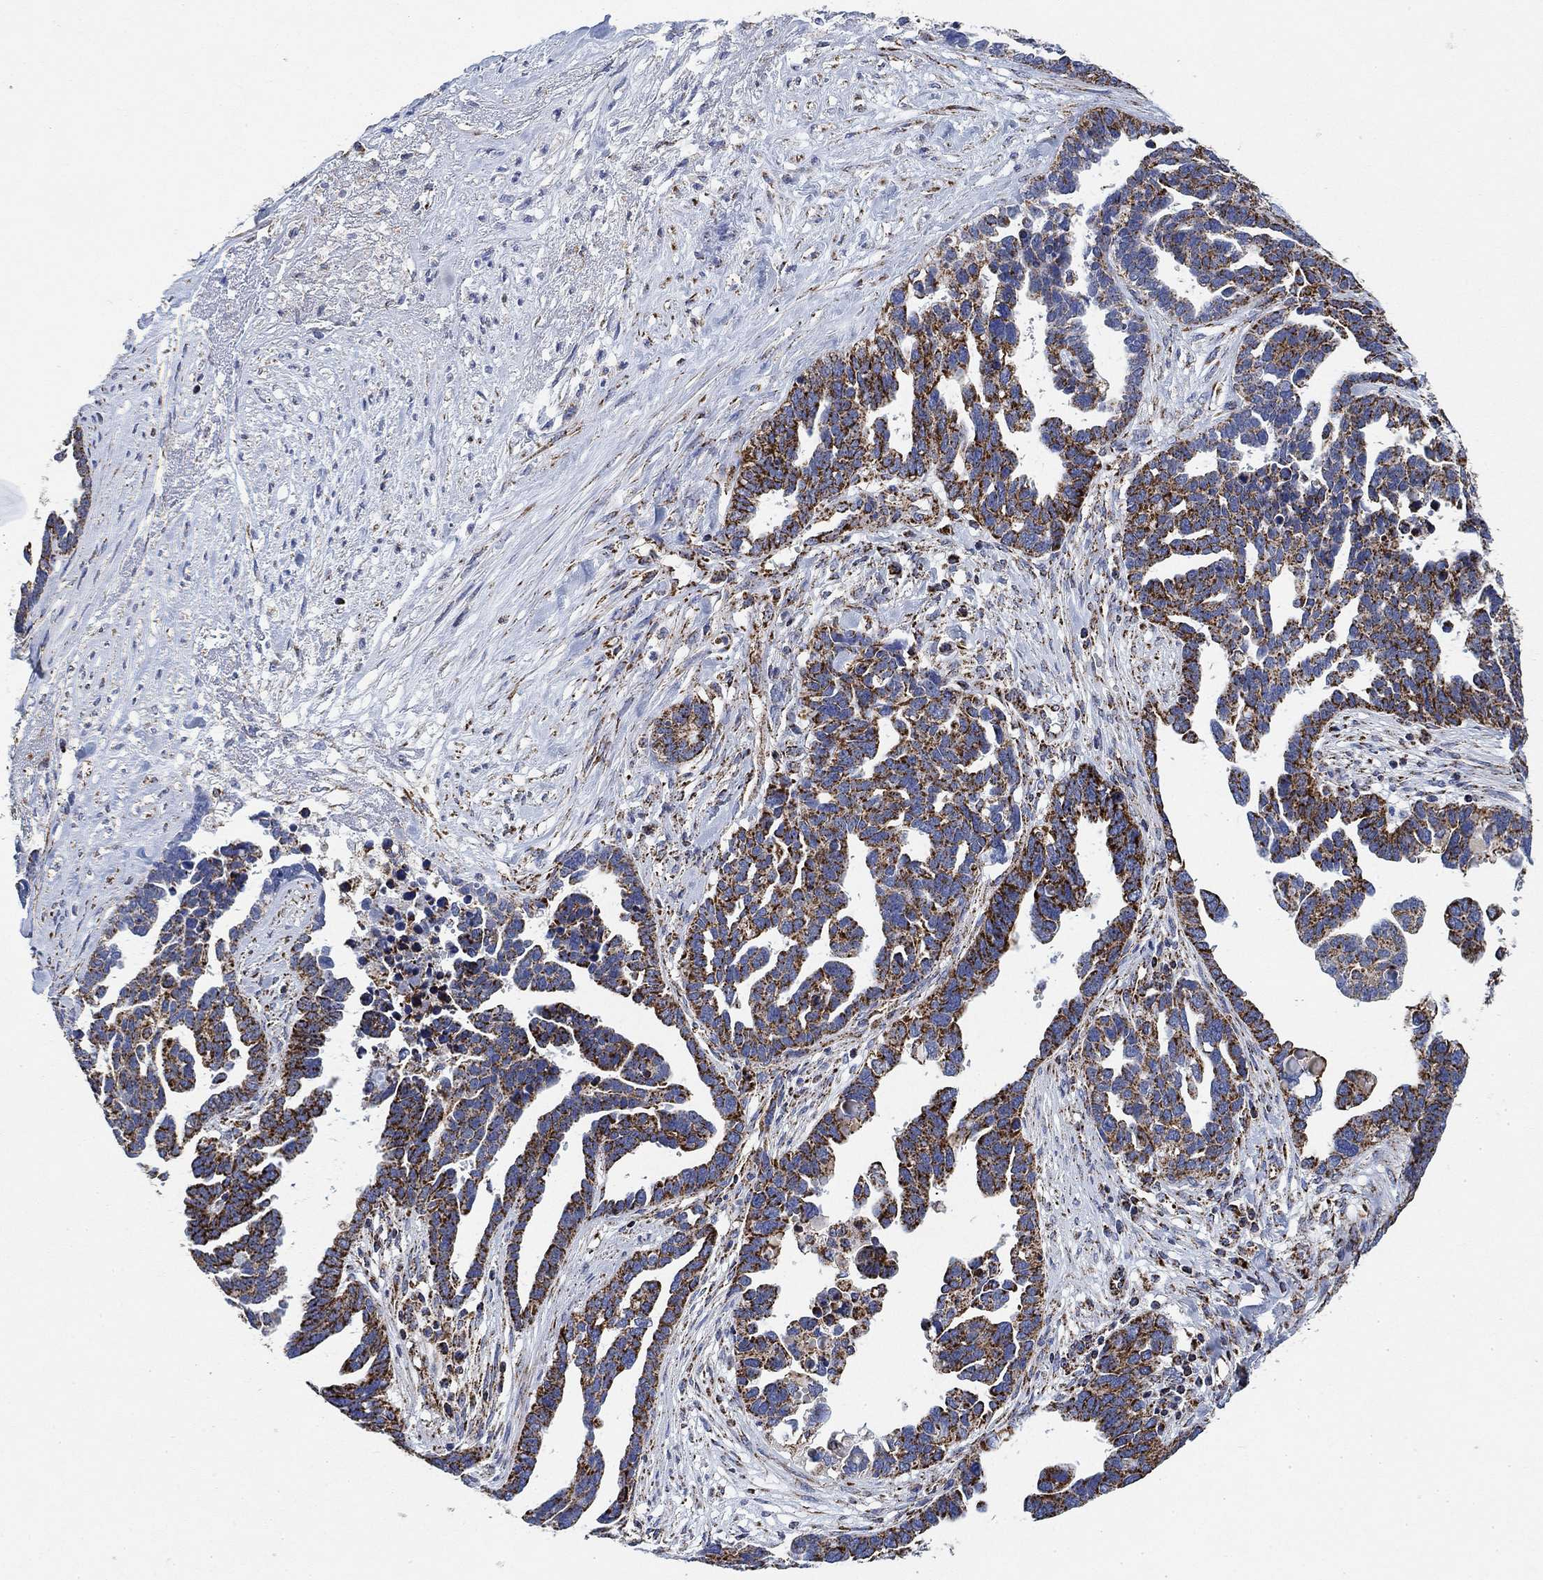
{"staining": {"intensity": "strong", "quantity": "25%-75%", "location": "cytoplasmic/membranous"}, "tissue": "ovarian cancer", "cell_type": "Tumor cells", "image_type": "cancer", "snomed": [{"axis": "morphology", "description": "Cystadenocarcinoma, serous, NOS"}, {"axis": "topography", "description": "Ovary"}], "caption": "Human ovarian cancer (serous cystadenocarcinoma) stained with a brown dye shows strong cytoplasmic/membranous positive positivity in approximately 25%-75% of tumor cells.", "gene": "NDUFS3", "patient": {"sex": "female", "age": 54}}